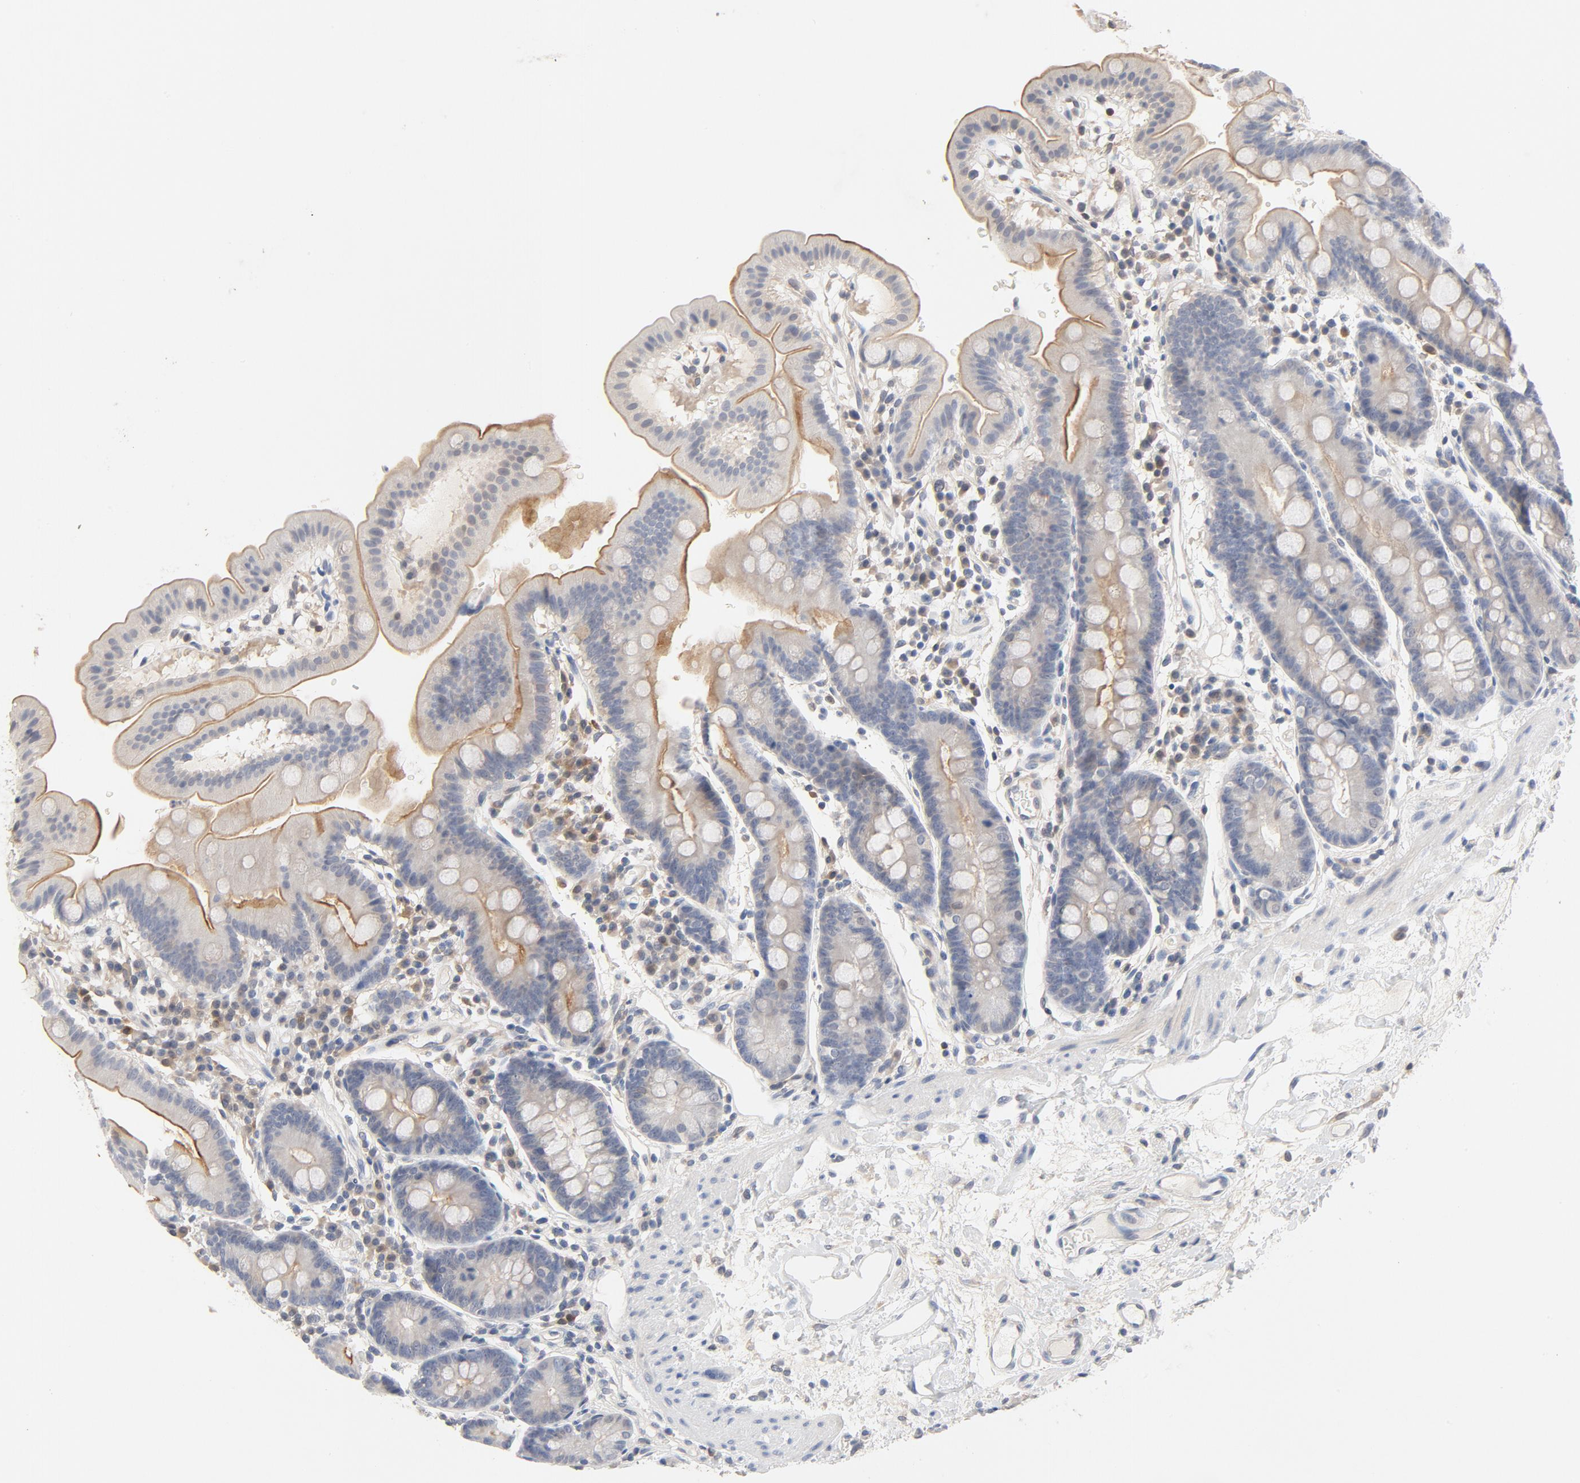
{"staining": {"intensity": "moderate", "quantity": "25%-75%", "location": "cytoplasmic/membranous"}, "tissue": "duodenum", "cell_type": "Glandular cells", "image_type": "normal", "snomed": [{"axis": "morphology", "description": "Normal tissue, NOS"}, {"axis": "topography", "description": "Duodenum"}], "caption": "An immunohistochemistry image of normal tissue is shown. Protein staining in brown shows moderate cytoplasmic/membranous positivity in duodenum within glandular cells. Nuclei are stained in blue.", "gene": "STAT1", "patient": {"sex": "male", "age": 50}}